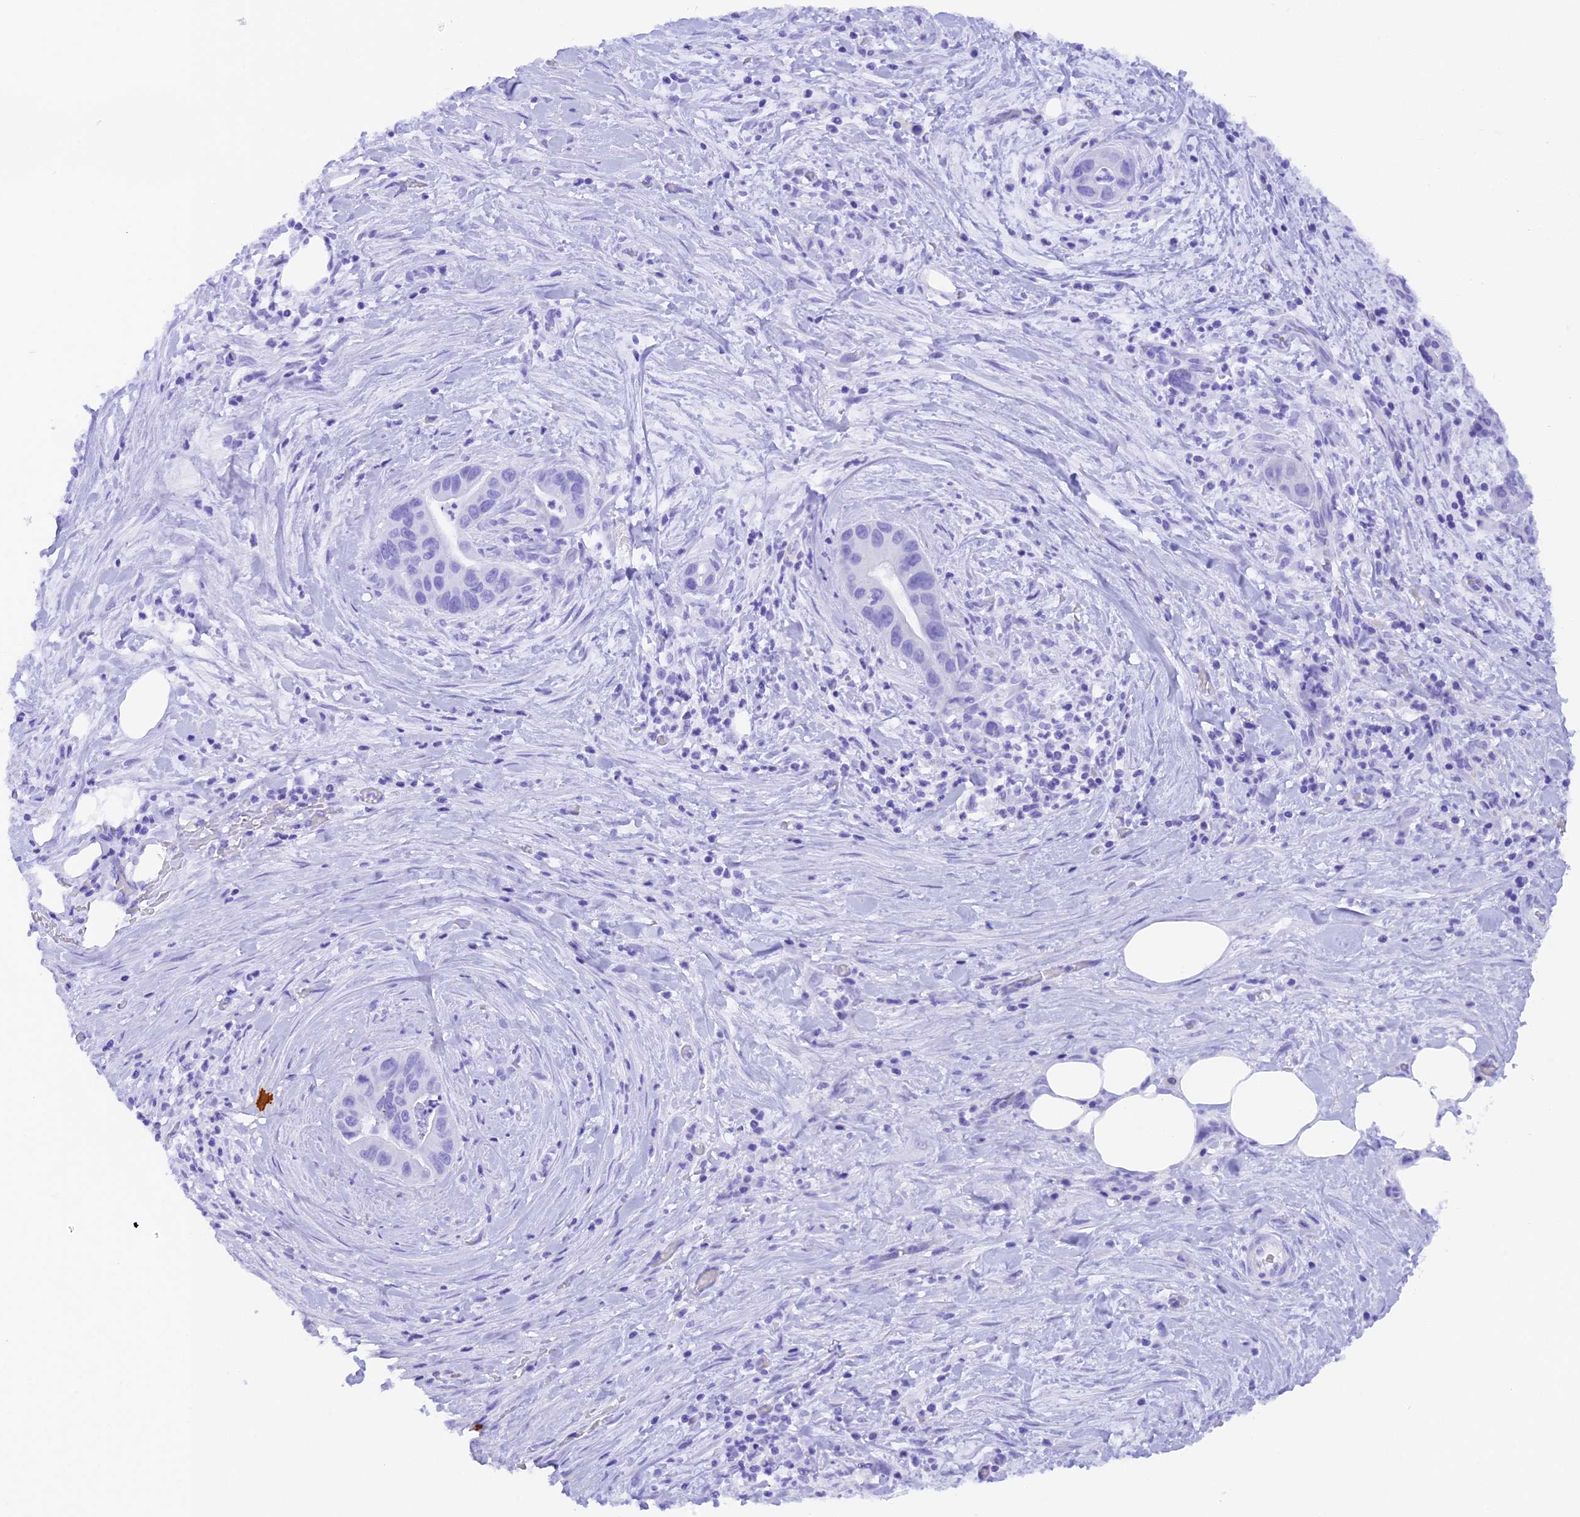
{"staining": {"intensity": "negative", "quantity": "none", "location": "none"}, "tissue": "pancreatic cancer", "cell_type": "Tumor cells", "image_type": "cancer", "snomed": [{"axis": "morphology", "description": "Adenocarcinoma, NOS"}, {"axis": "topography", "description": "Pancreas"}], "caption": "Tumor cells are negative for brown protein staining in pancreatic cancer (adenocarcinoma).", "gene": "FAM193A", "patient": {"sex": "male", "age": 73}}